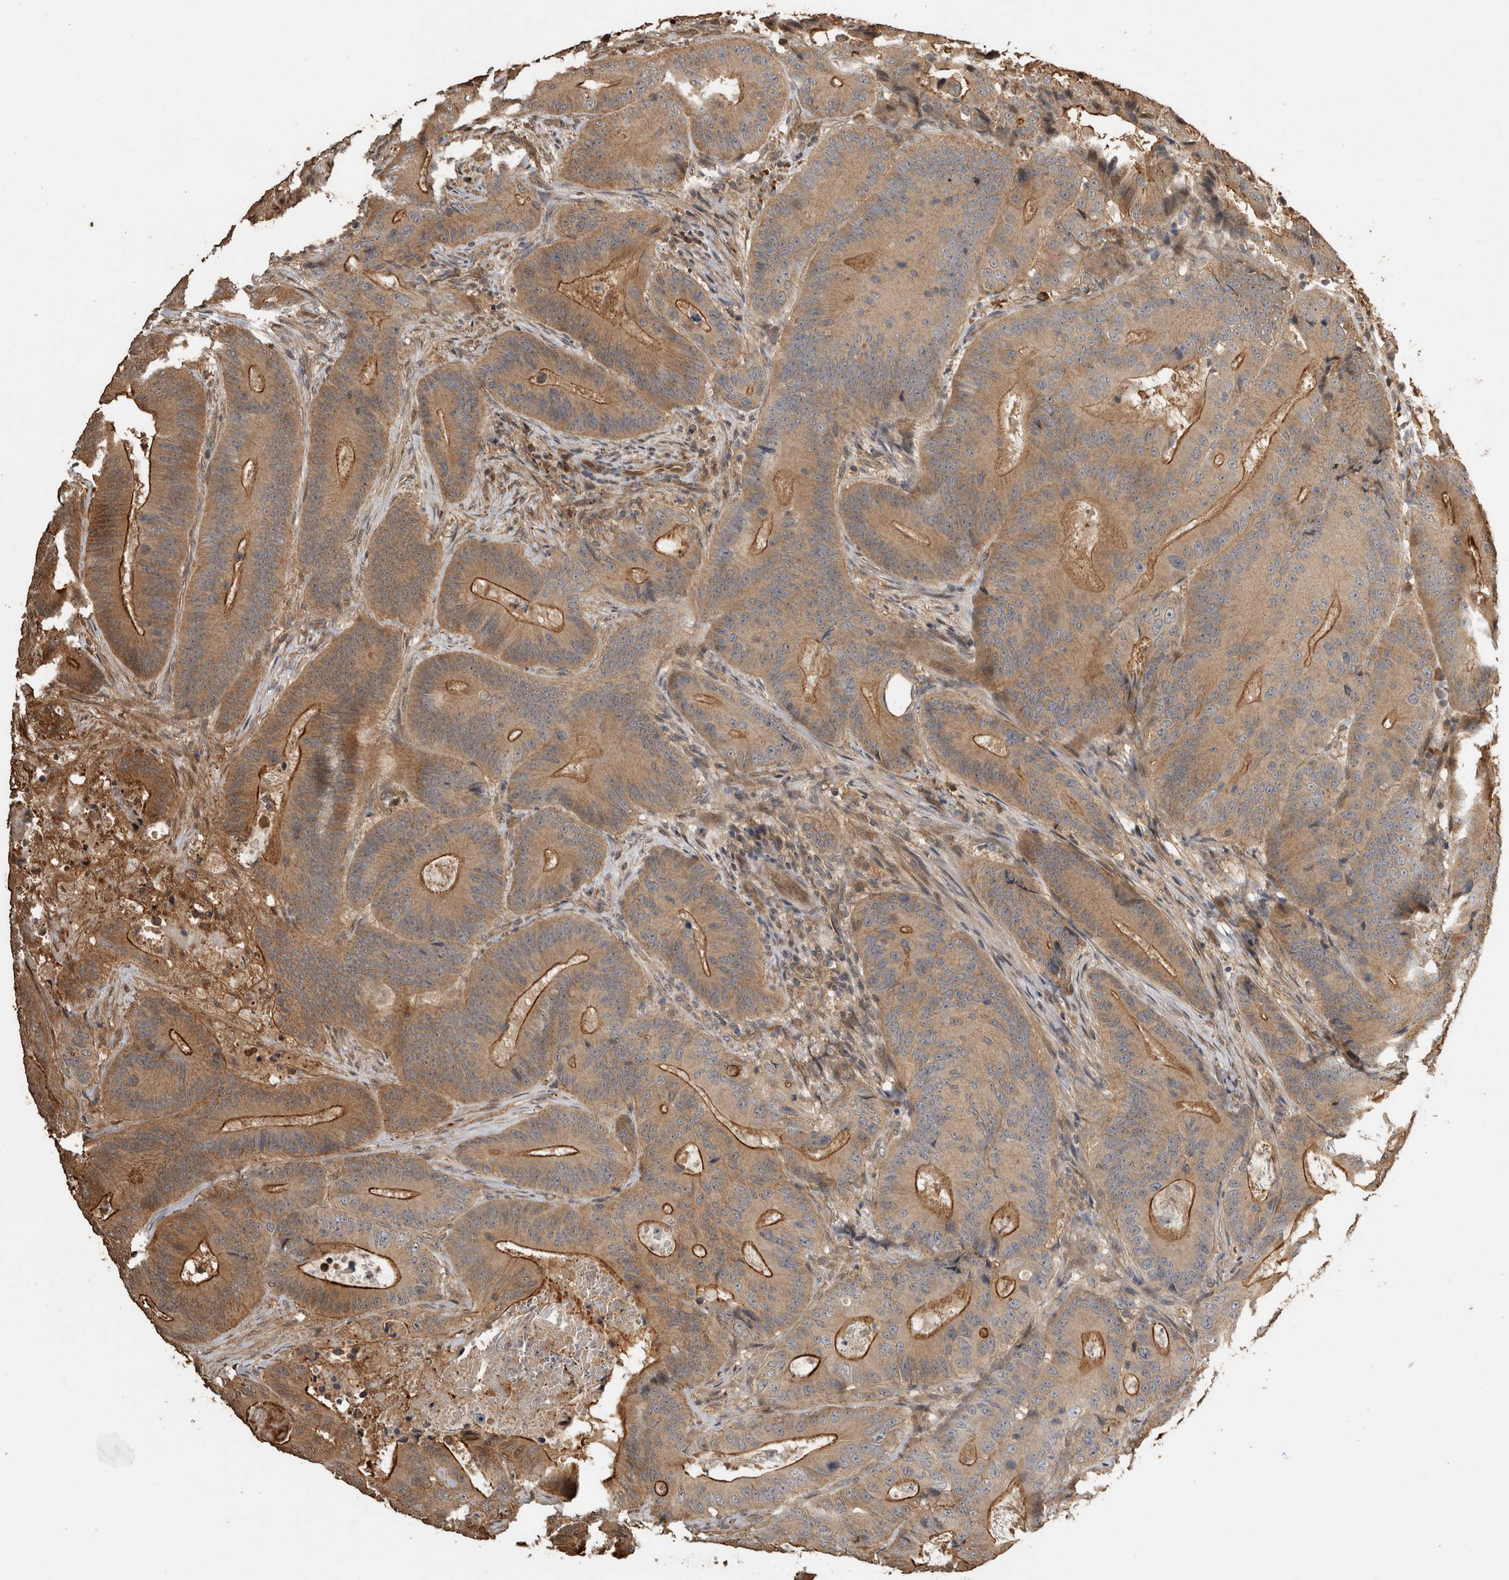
{"staining": {"intensity": "moderate", "quantity": ">75%", "location": "cytoplasmic/membranous"}, "tissue": "colorectal cancer", "cell_type": "Tumor cells", "image_type": "cancer", "snomed": [{"axis": "morphology", "description": "Adenocarcinoma, NOS"}, {"axis": "topography", "description": "Colon"}], "caption": "Approximately >75% of tumor cells in colorectal cancer display moderate cytoplasmic/membranous protein positivity as visualized by brown immunohistochemical staining.", "gene": "RHPN1", "patient": {"sex": "male", "age": 83}}